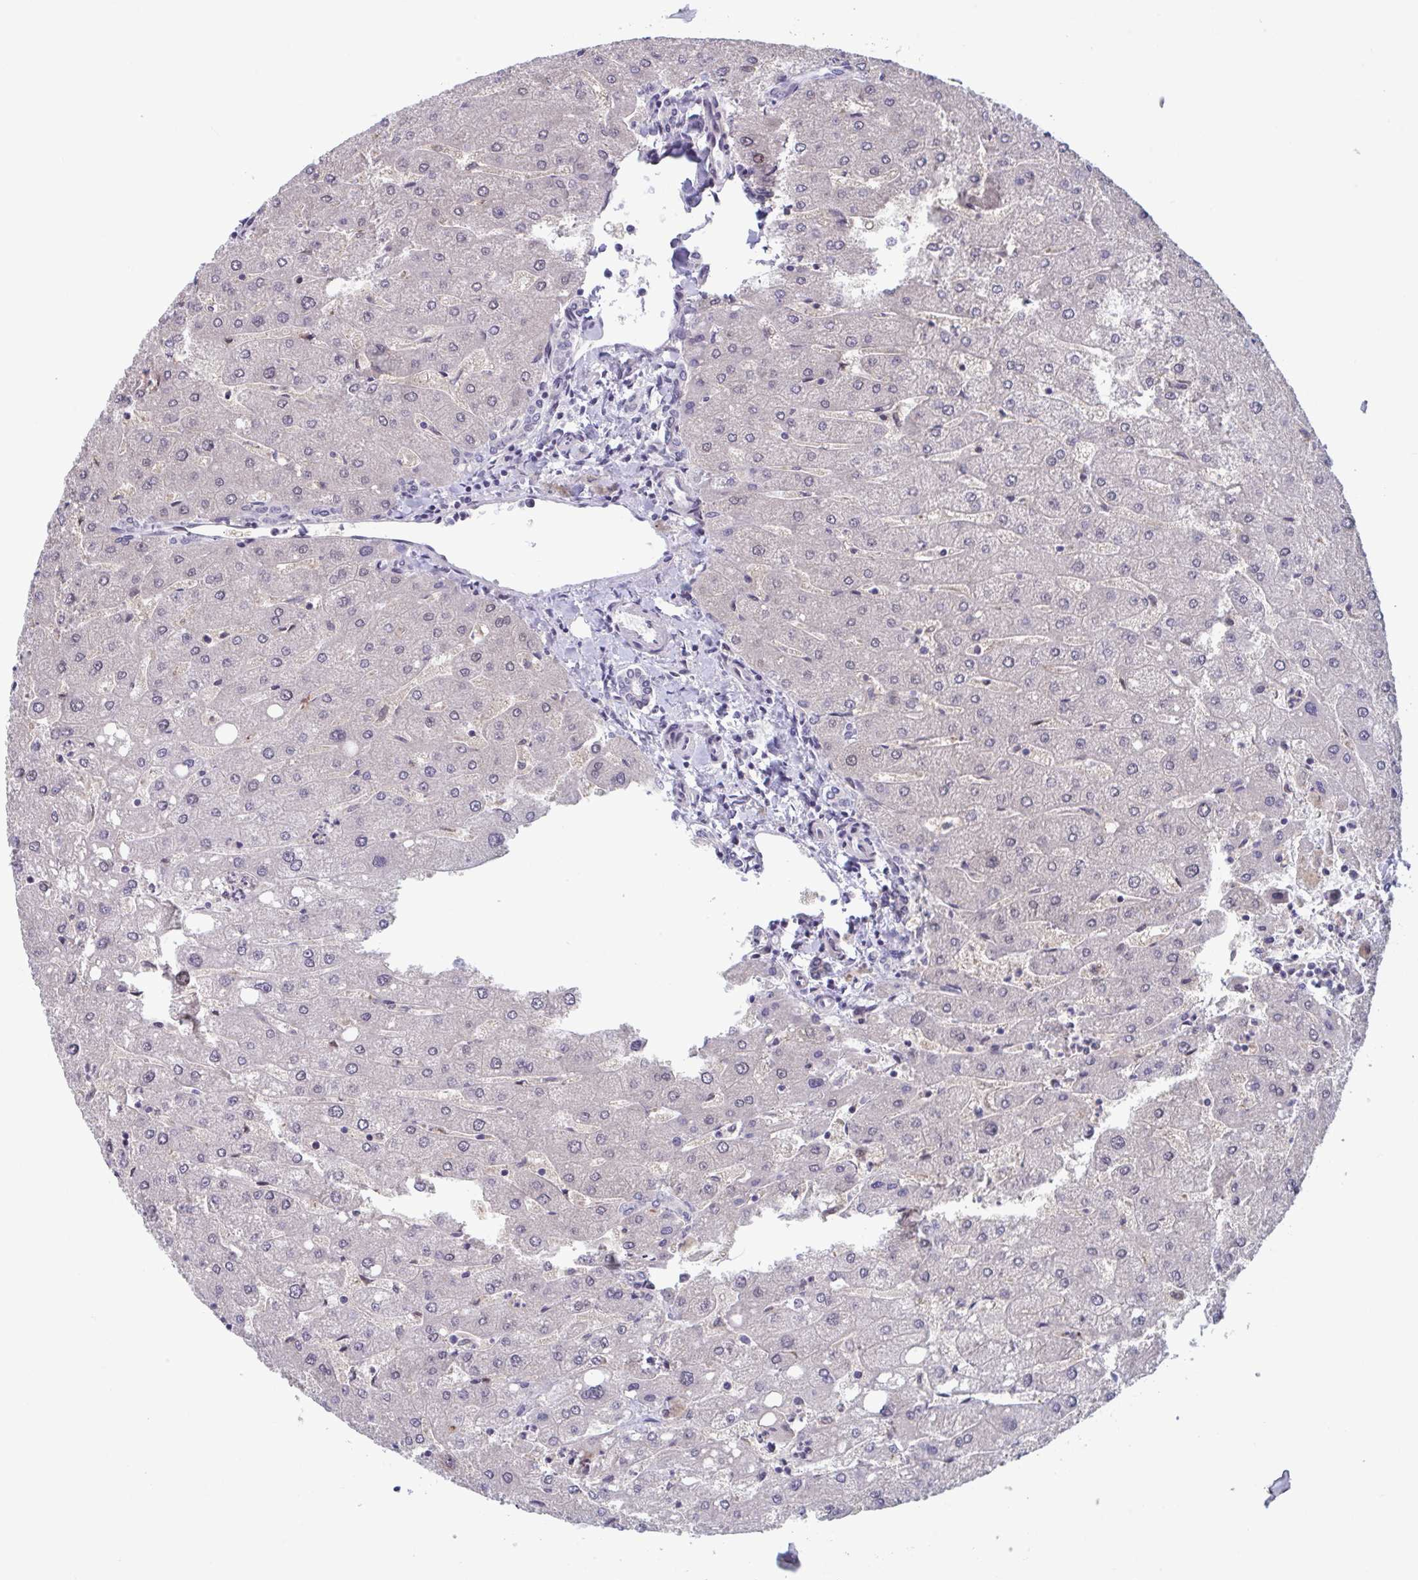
{"staining": {"intensity": "negative", "quantity": "none", "location": "none"}, "tissue": "liver", "cell_type": "Cholangiocytes", "image_type": "normal", "snomed": [{"axis": "morphology", "description": "Normal tissue, NOS"}, {"axis": "topography", "description": "Liver"}], "caption": "IHC histopathology image of normal liver stained for a protein (brown), which reveals no positivity in cholangiocytes. (DAB (3,3'-diaminobenzidine) IHC visualized using brightfield microscopy, high magnification).", "gene": "RIOK1", "patient": {"sex": "male", "age": 67}}